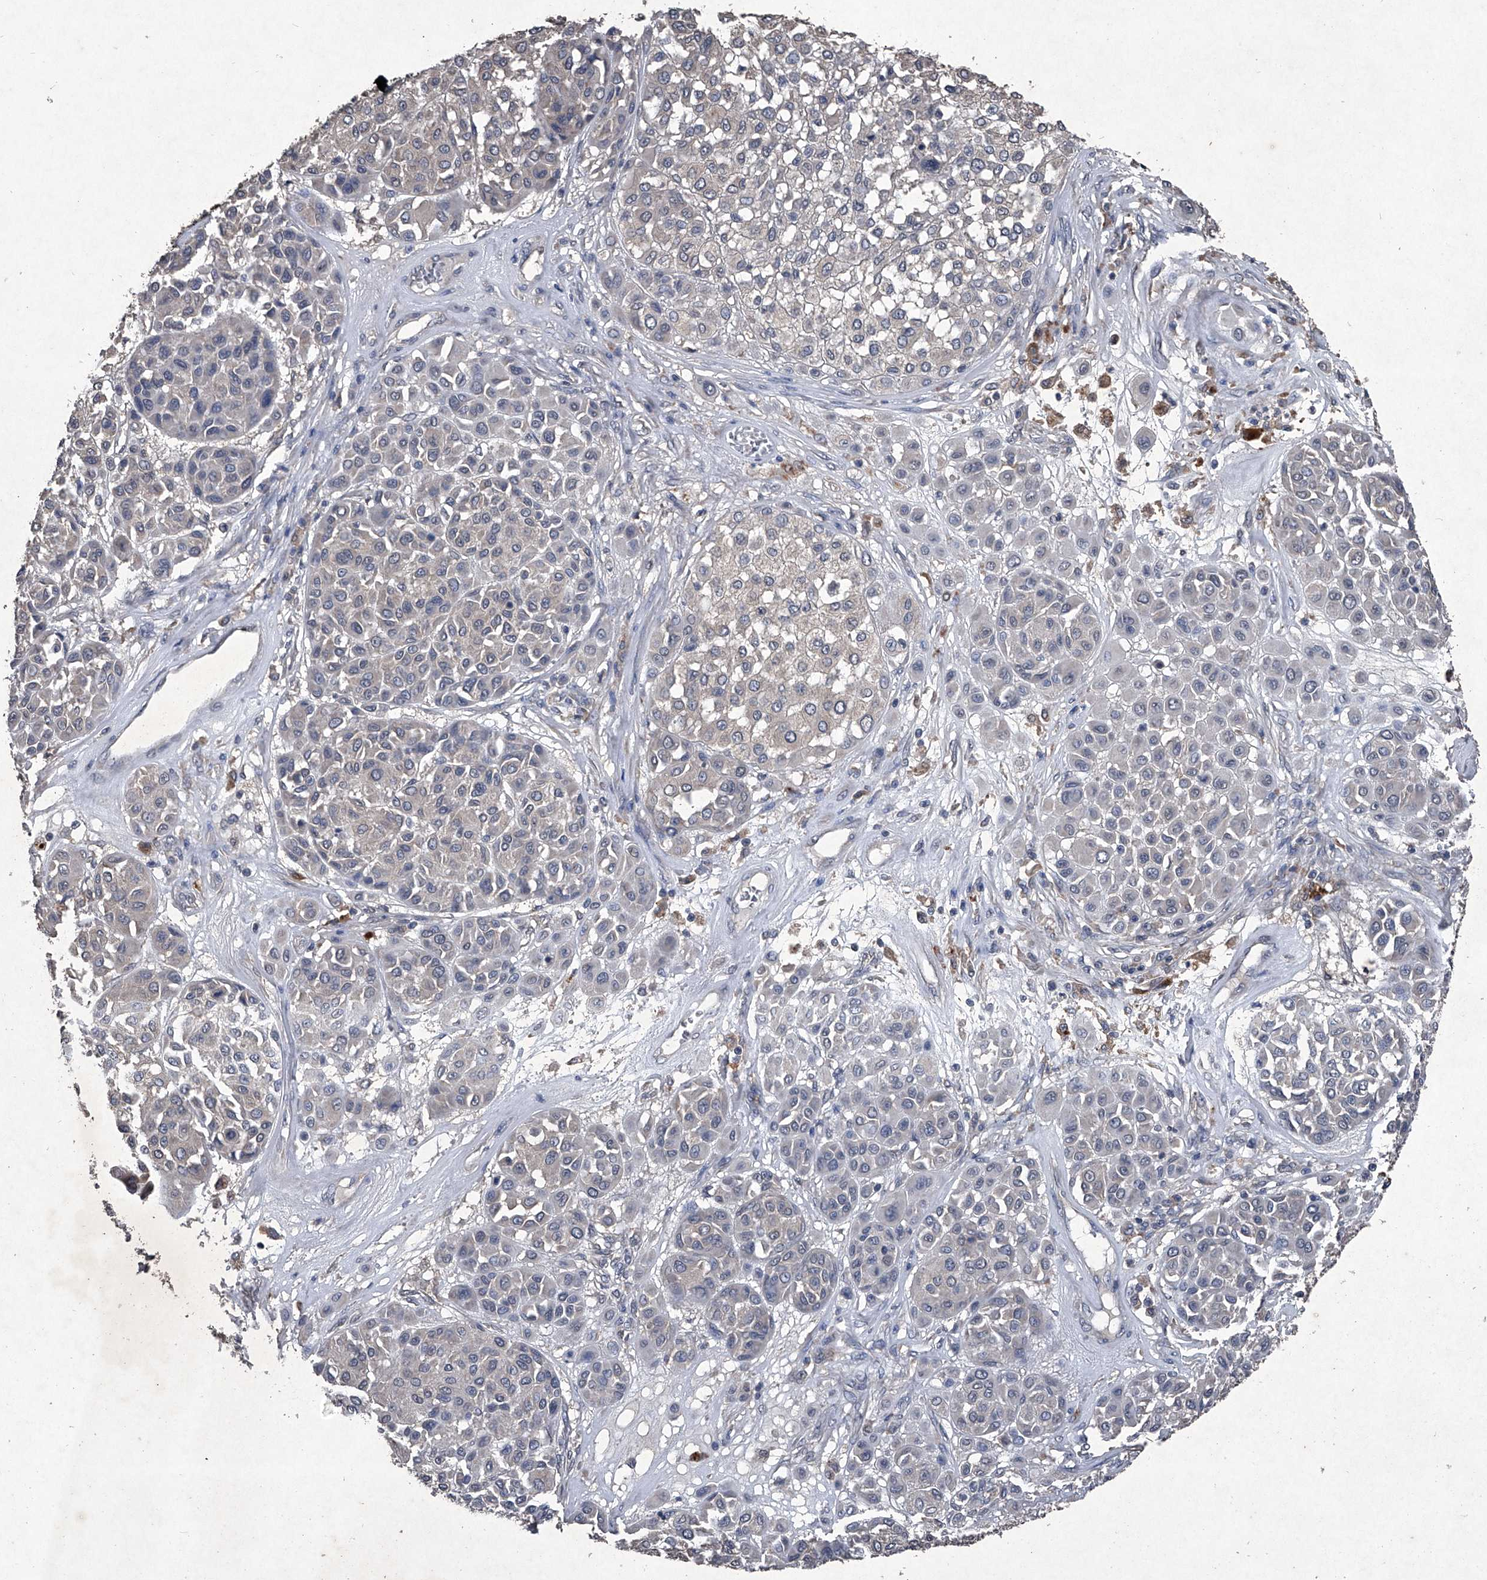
{"staining": {"intensity": "negative", "quantity": "none", "location": "none"}, "tissue": "melanoma", "cell_type": "Tumor cells", "image_type": "cancer", "snomed": [{"axis": "morphology", "description": "Malignant melanoma, Metastatic site"}, {"axis": "topography", "description": "Soft tissue"}], "caption": "Human malignant melanoma (metastatic site) stained for a protein using immunohistochemistry displays no expression in tumor cells.", "gene": "MAPKAP1", "patient": {"sex": "male", "age": 41}}